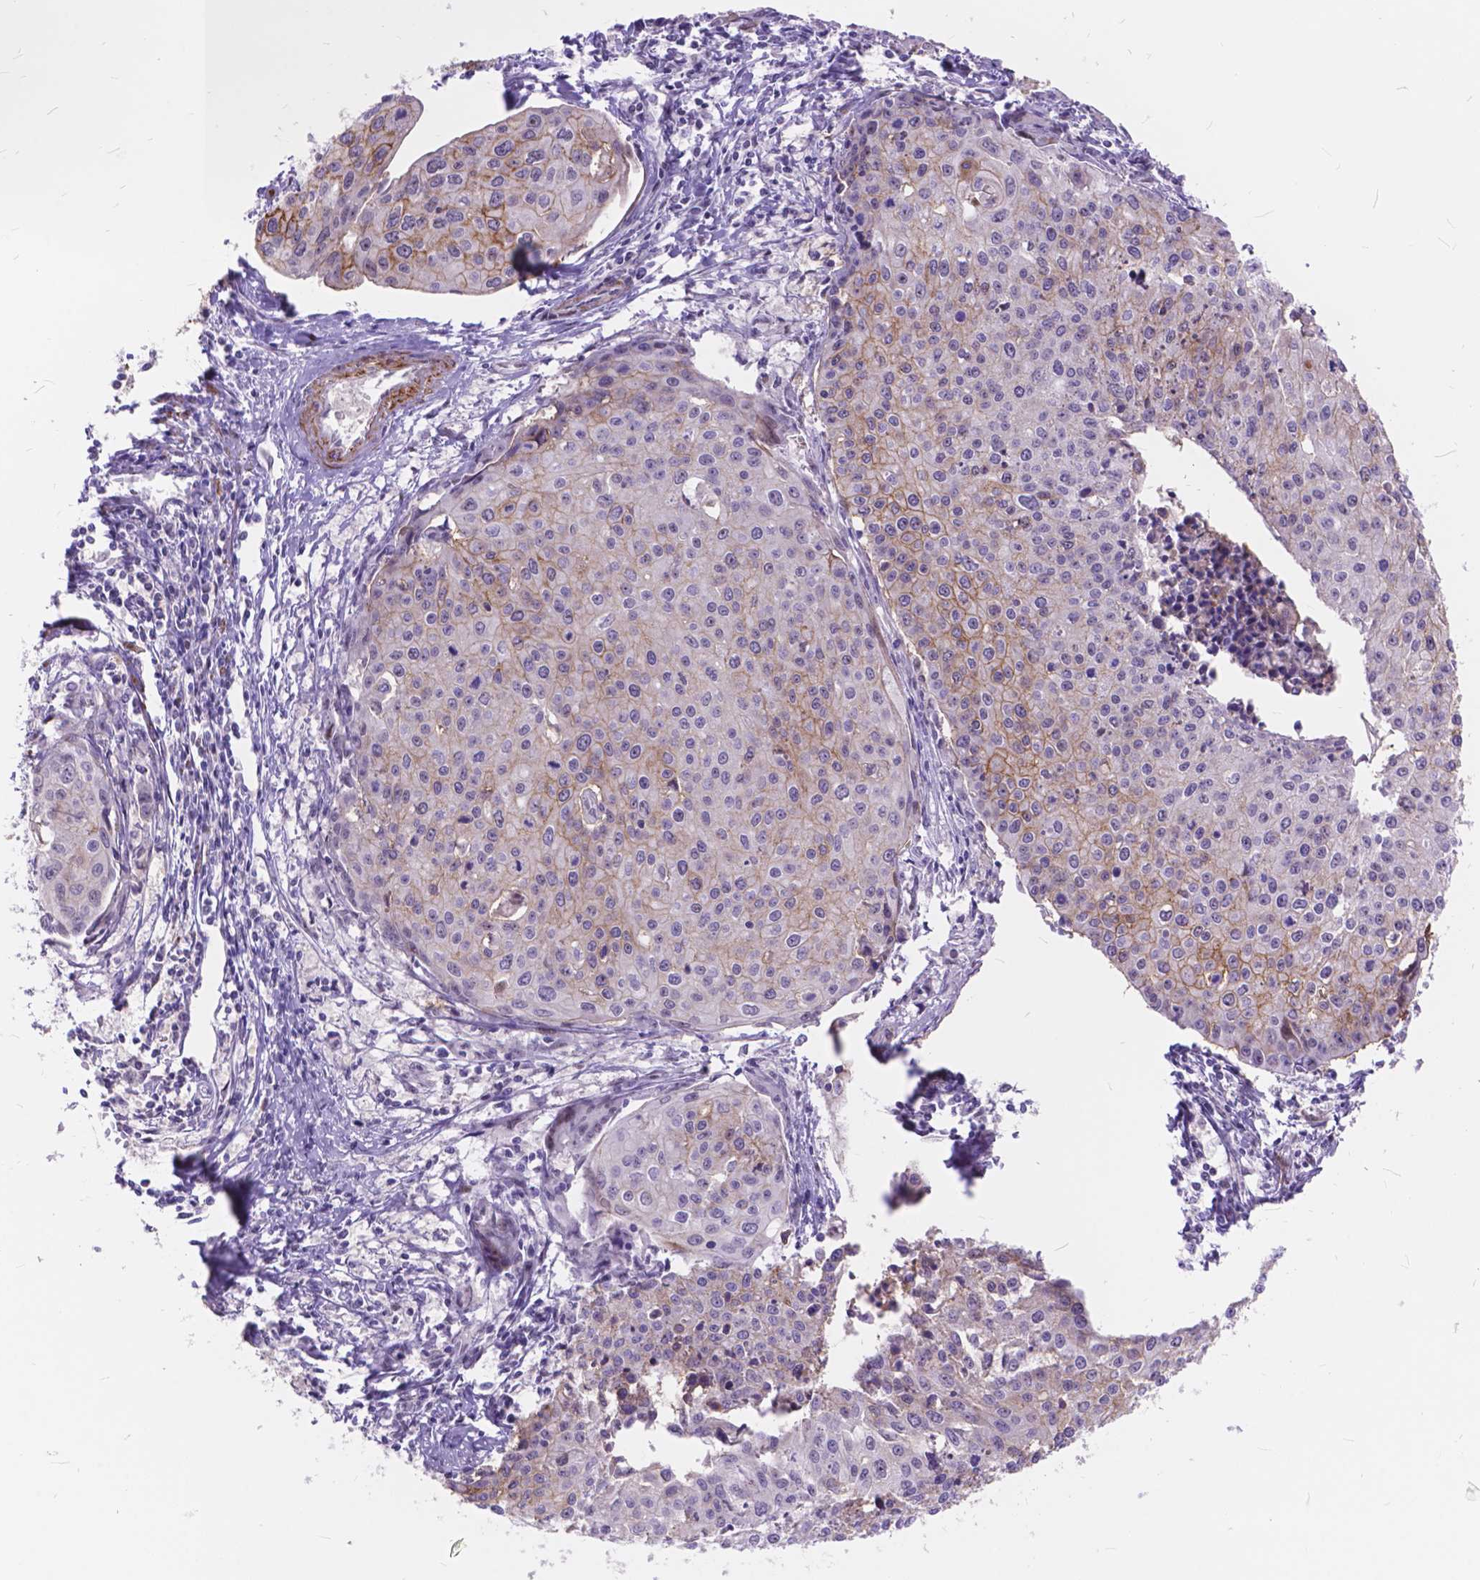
{"staining": {"intensity": "moderate", "quantity": ">75%", "location": "cytoplasmic/membranous"}, "tissue": "cervical cancer", "cell_type": "Tumor cells", "image_type": "cancer", "snomed": [{"axis": "morphology", "description": "Squamous cell carcinoma, NOS"}, {"axis": "topography", "description": "Cervix"}], "caption": "Brown immunohistochemical staining in human cervical squamous cell carcinoma displays moderate cytoplasmic/membranous expression in about >75% of tumor cells.", "gene": "MAN2C1", "patient": {"sex": "female", "age": 38}}